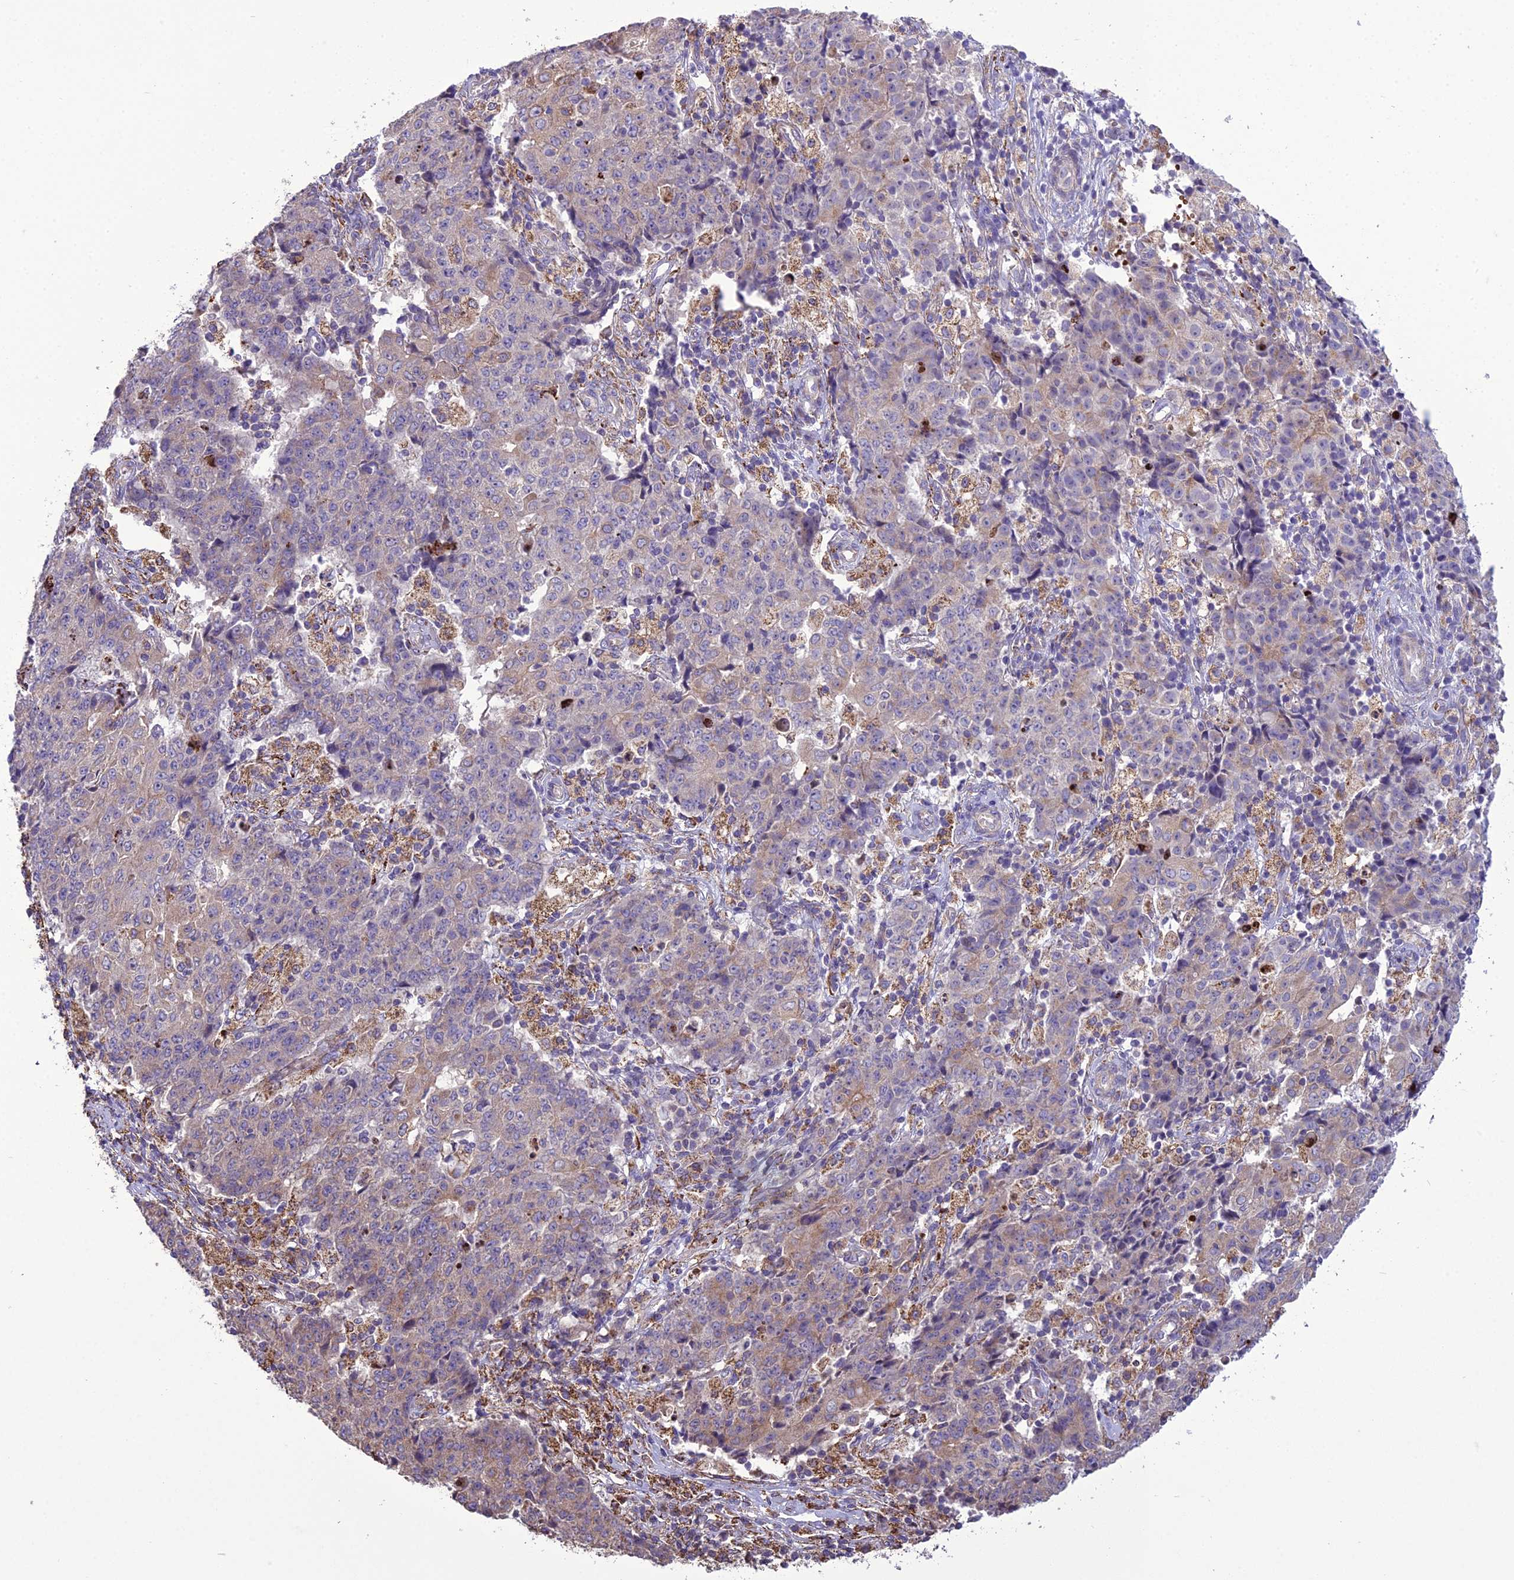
{"staining": {"intensity": "weak", "quantity": "<25%", "location": "cytoplasmic/membranous"}, "tissue": "ovarian cancer", "cell_type": "Tumor cells", "image_type": "cancer", "snomed": [{"axis": "morphology", "description": "Carcinoma, endometroid"}, {"axis": "topography", "description": "Ovary"}], "caption": "Protein analysis of ovarian cancer (endometroid carcinoma) shows no significant positivity in tumor cells. (DAB IHC with hematoxylin counter stain).", "gene": "TBC1D24", "patient": {"sex": "female", "age": 42}}